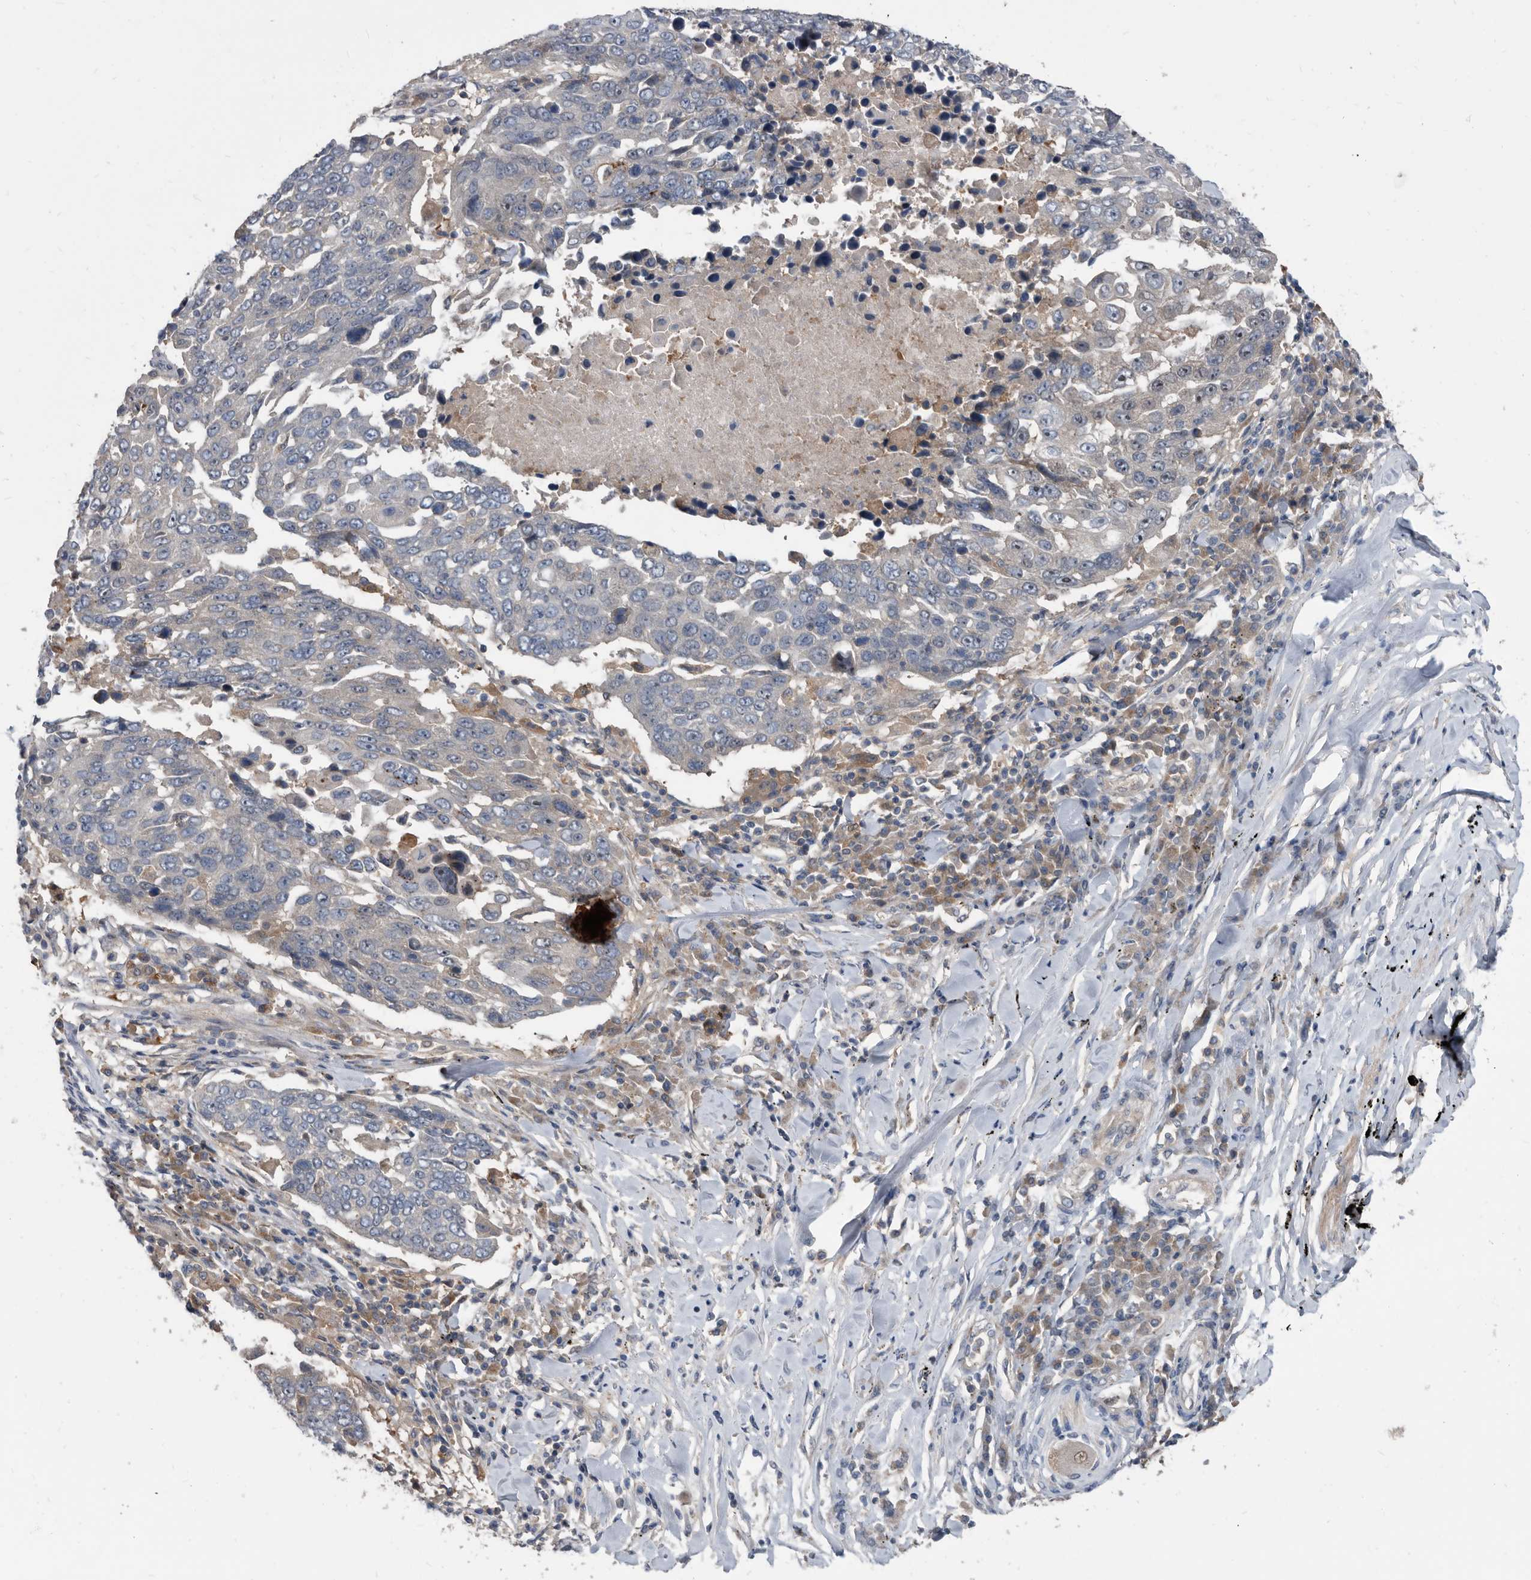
{"staining": {"intensity": "negative", "quantity": "none", "location": "none"}, "tissue": "lung cancer", "cell_type": "Tumor cells", "image_type": "cancer", "snomed": [{"axis": "morphology", "description": "Squamous cell carcinoma, NOS"}, {"axis": "topography", "description": "Lung"}], "caption": "Tumor cells are negative for brown protein staining in lung cancer.", "gene": "APEH", "patient": {"sex": "male", "age": 66}}